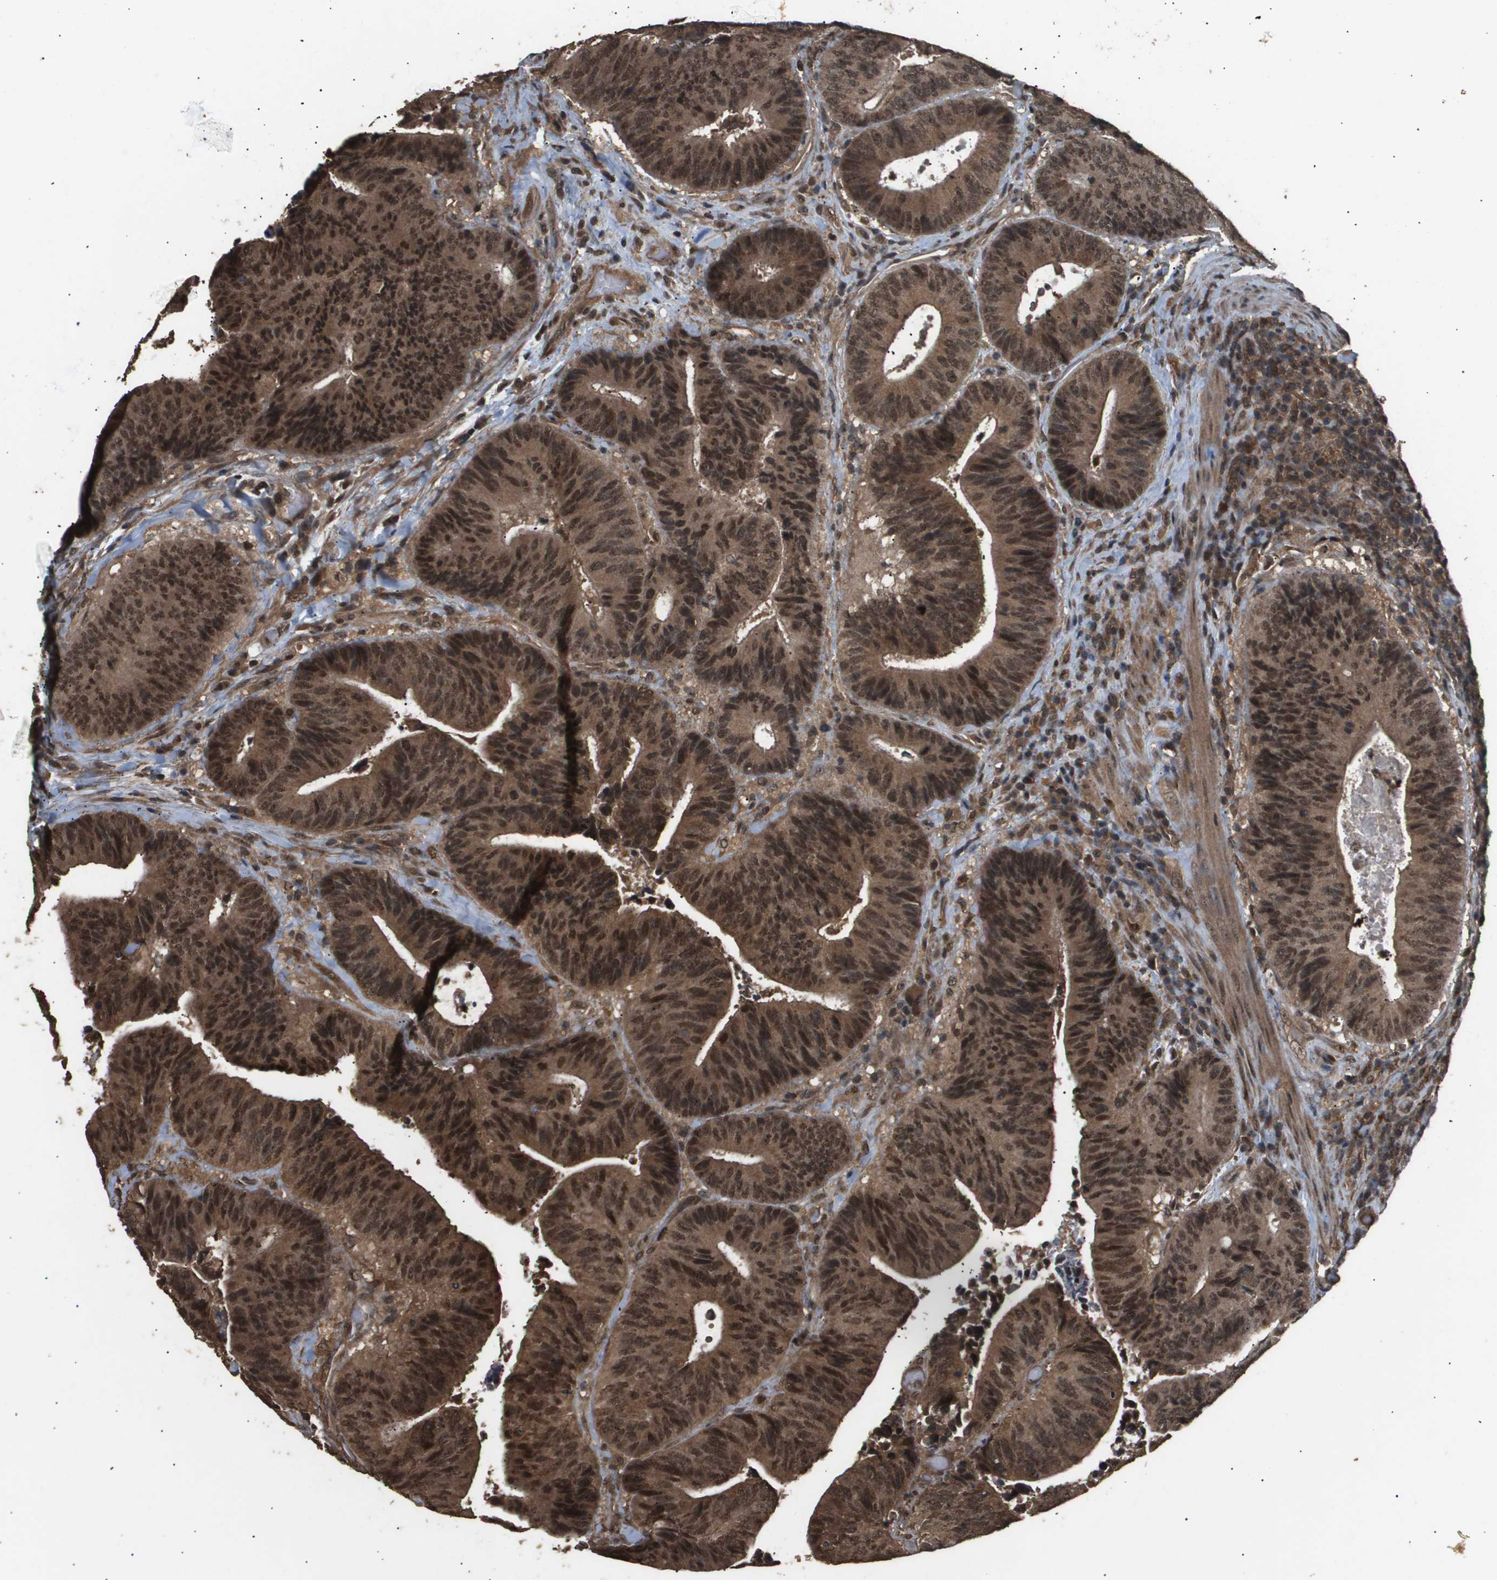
{"staining": {"intensity": "strong", "quantity": ">75%", "location": "cytoplasmic/membranous,nuclear"}, "tissue": "colorectal cancer", "cell_type": "Tumor cells", "image_type": "cancer", "snomed": [{"axis": "morphology", "description": "Adenocarcinoma, NOS"}, {"axis": "topography", "description": "Rectum"}], "caption": "Immunohistochemical staining of human colorectal cancer shows high levels of strong cytoplasmic/membranous and nuclear protein positivity in approximately >75% of tumor cells.", "gene": "ING1", "patient": {"sex": "male", "age": 72}}